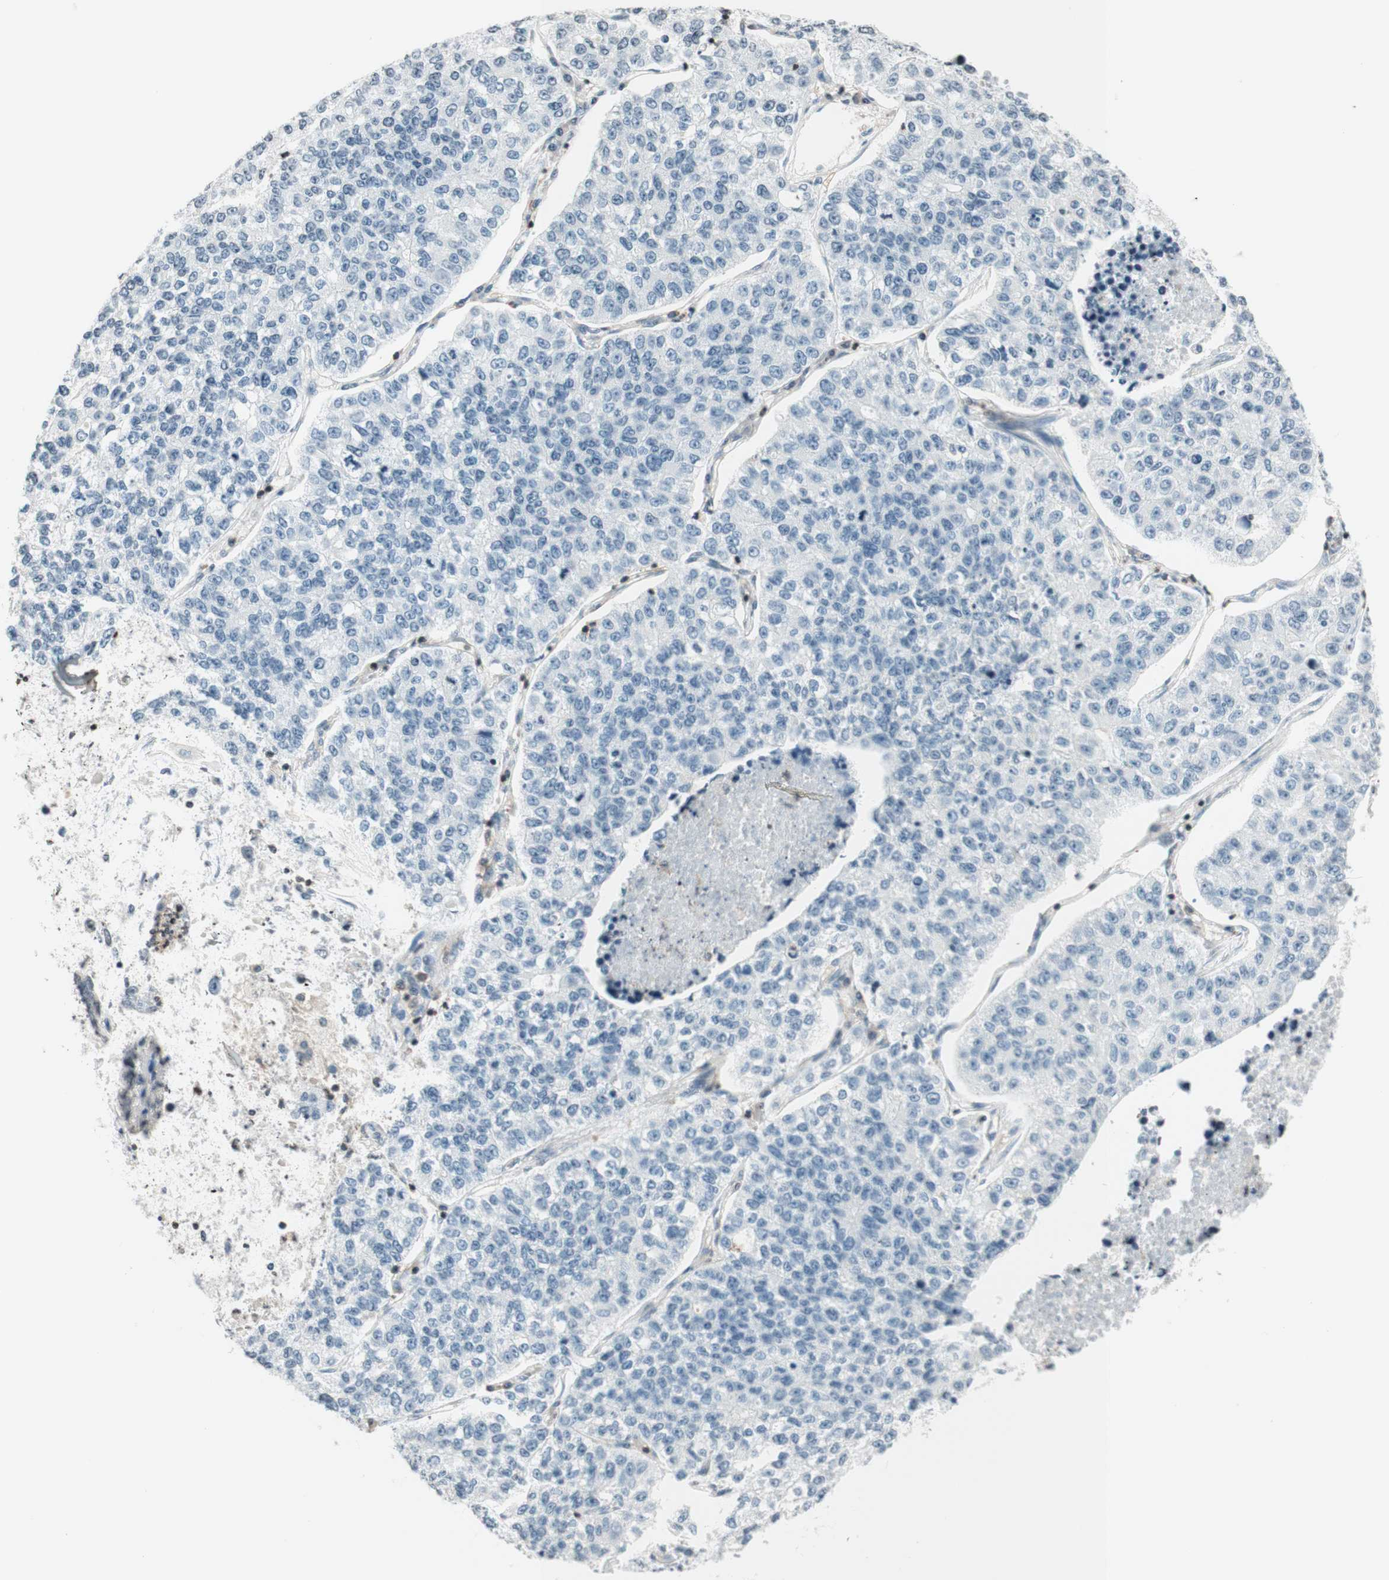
{"staining": {"intensity": "negative", "quantity": "none", "location": "none"}, "tissue": "lung cancer", "cell_type": "Tumor cells", "image_type": "cancer", "snomed": [{"axis": "morphology", "description": "Adenocarcinoma, NOS"}, {"axis": "topography", "description": "Lung"}], "caption": "DAB (3,3'-diaminobenzidine) immunohistochemical staining of lung adenocarcinoma reveals no significant staining in tumor cells.", "gene": "WIPF1", "patient": {"sex": "male", "age": 49}}